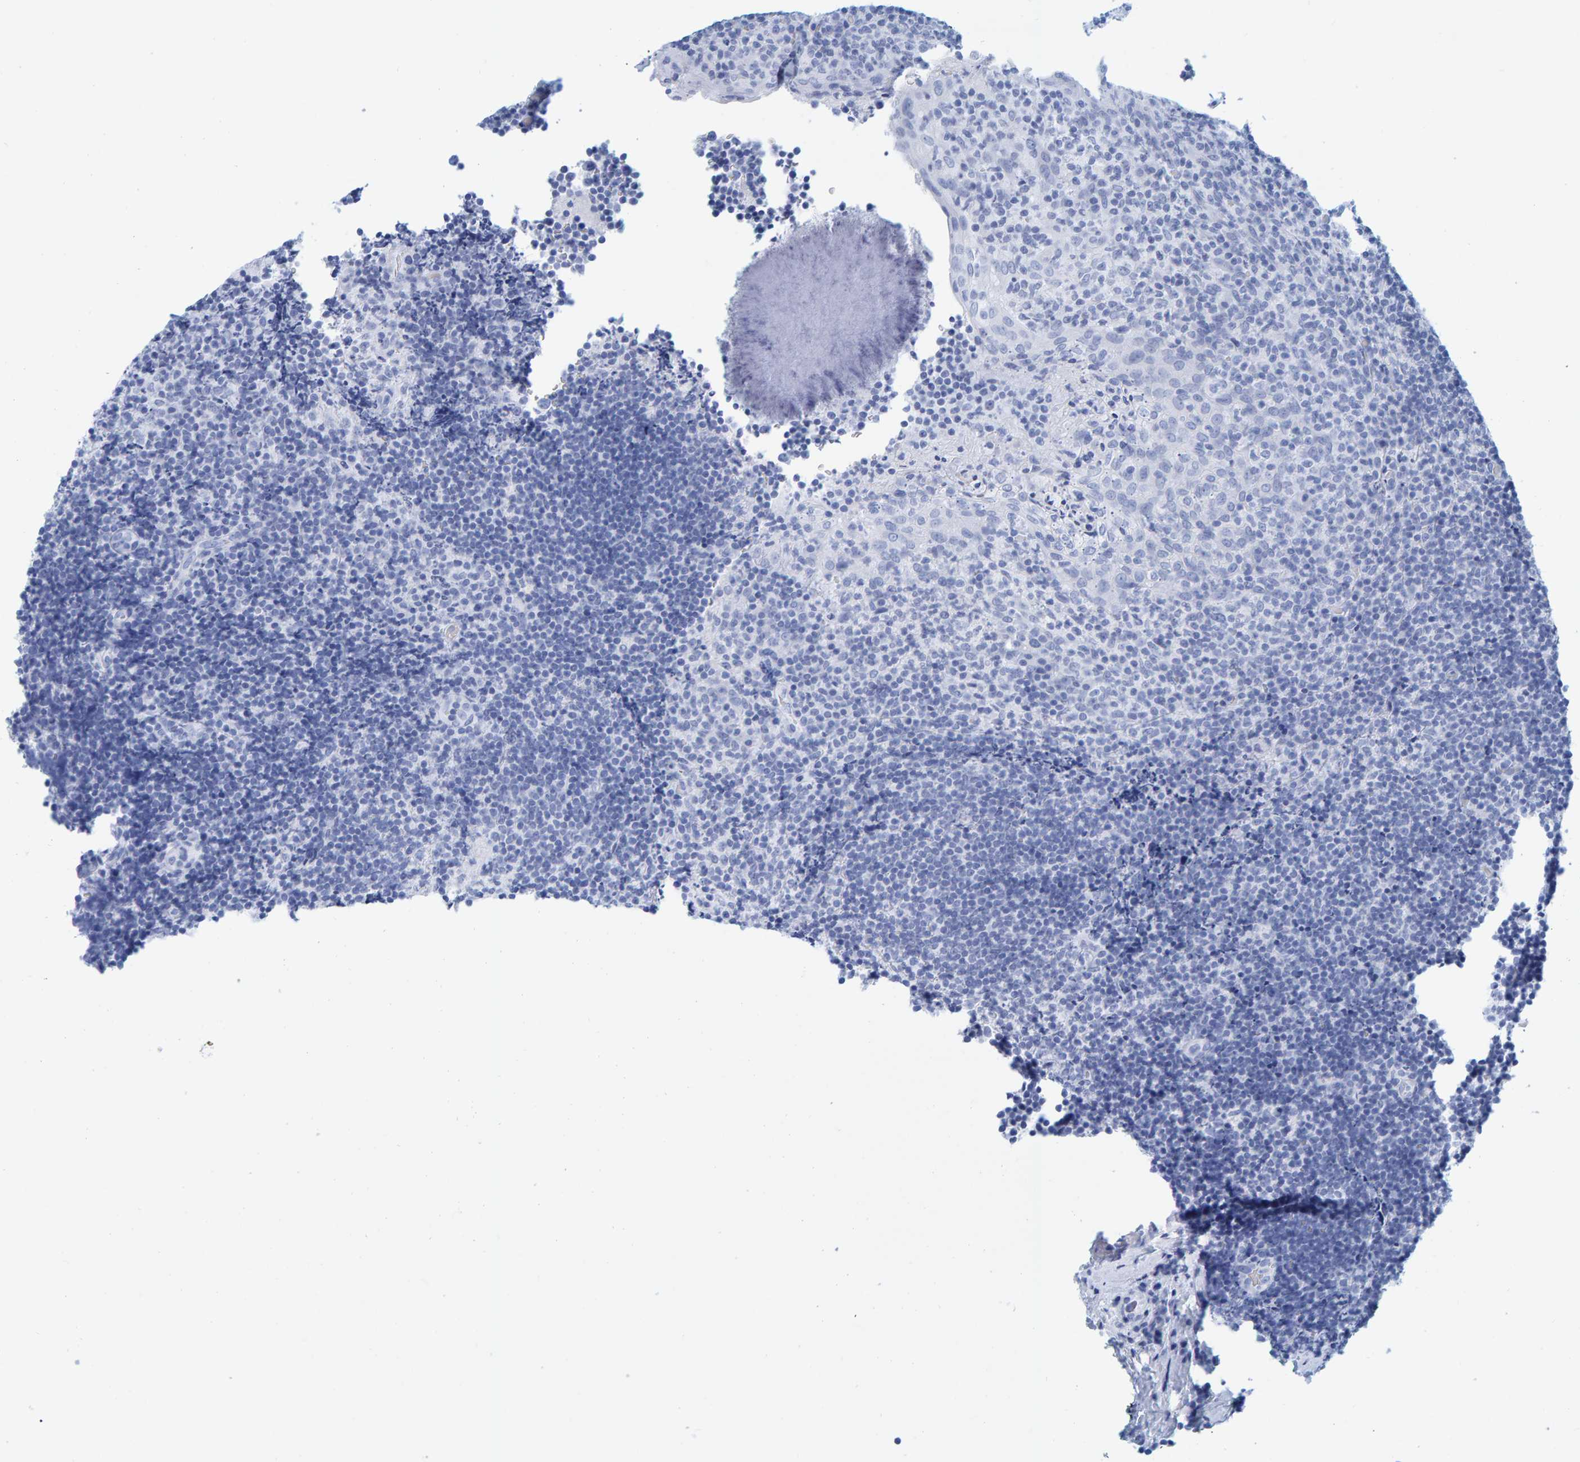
{"staining": {"intensity": "negative", "quantity": "none", "location": "none"}, "tissue": "lymphoma", "cell_type": "Tumor cells", "image_type": "cancer", "snomed": [{"axis": "morphology", "description": "Malignant lymphoma, non-Hodgkin's type, High grade"}, {"axis": "topography", "description": "Tonsil"}], "caption": "This is a histopathology image of immunohistochemistry staining of lymphoma, which shows no positivity in tumor cells.", "gene": "SFTPC", "patient": {"sex": "female", "age": 36}}